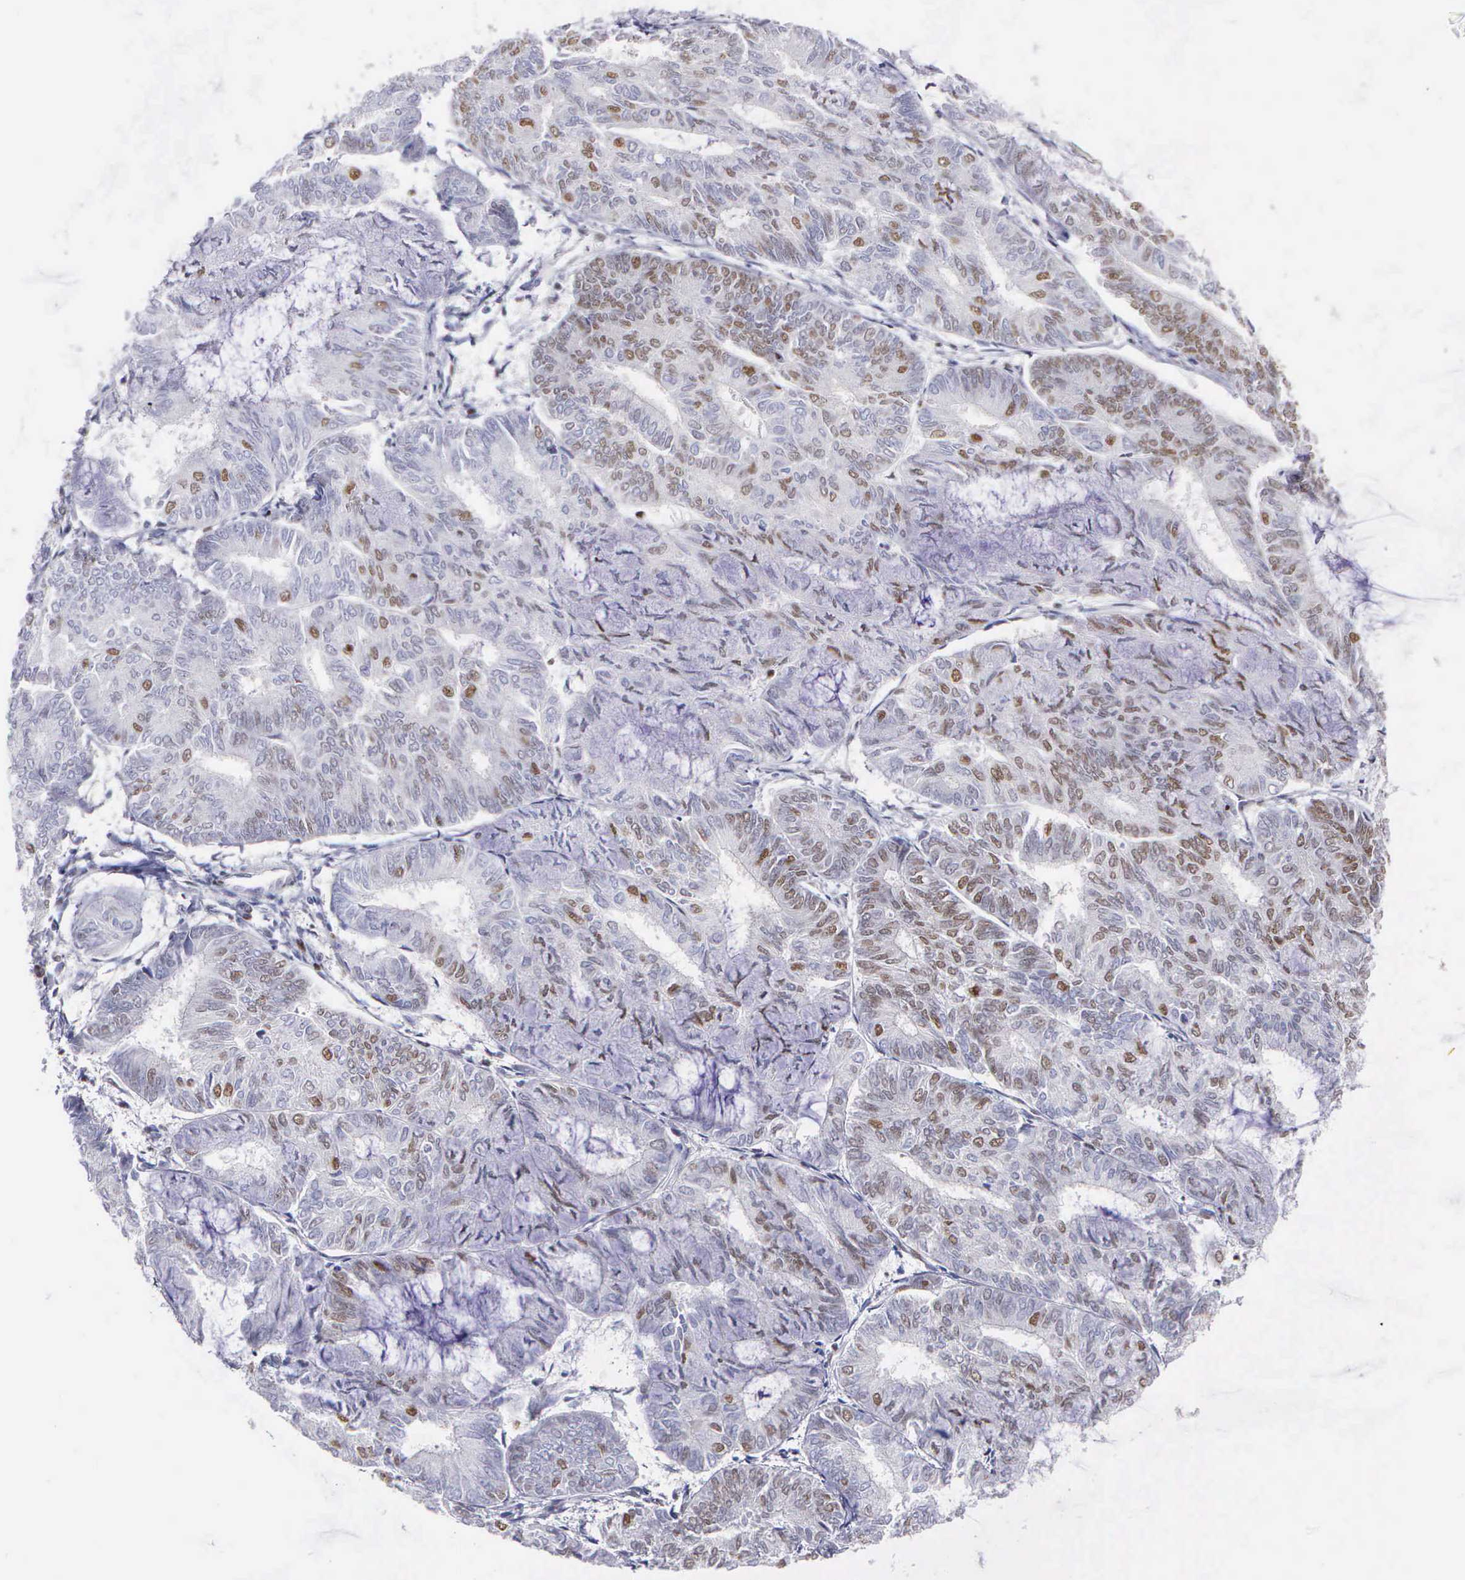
{"staining": {"intensity": "weak", "quantity": "<25%", "location": "nuclear"}, "tissue": "endometrial cancer", "cell_type": "Tumor cells", "image_type": "cancer", "snomed": [{"axis": "morphology", "description": "Adenocarcinoma, NOS"}, {"axis": "topography", "description": "Endometrium"}], "caption": "IHC micrograph of endometrial cancer stained for a protein (brown), which exhibits no staining in tumor cells. (DAB IHC visualized using brightfield microscopy, high magnification).", "gene": "CSTF2", "patient": {"sex": "female", "age": 59}}